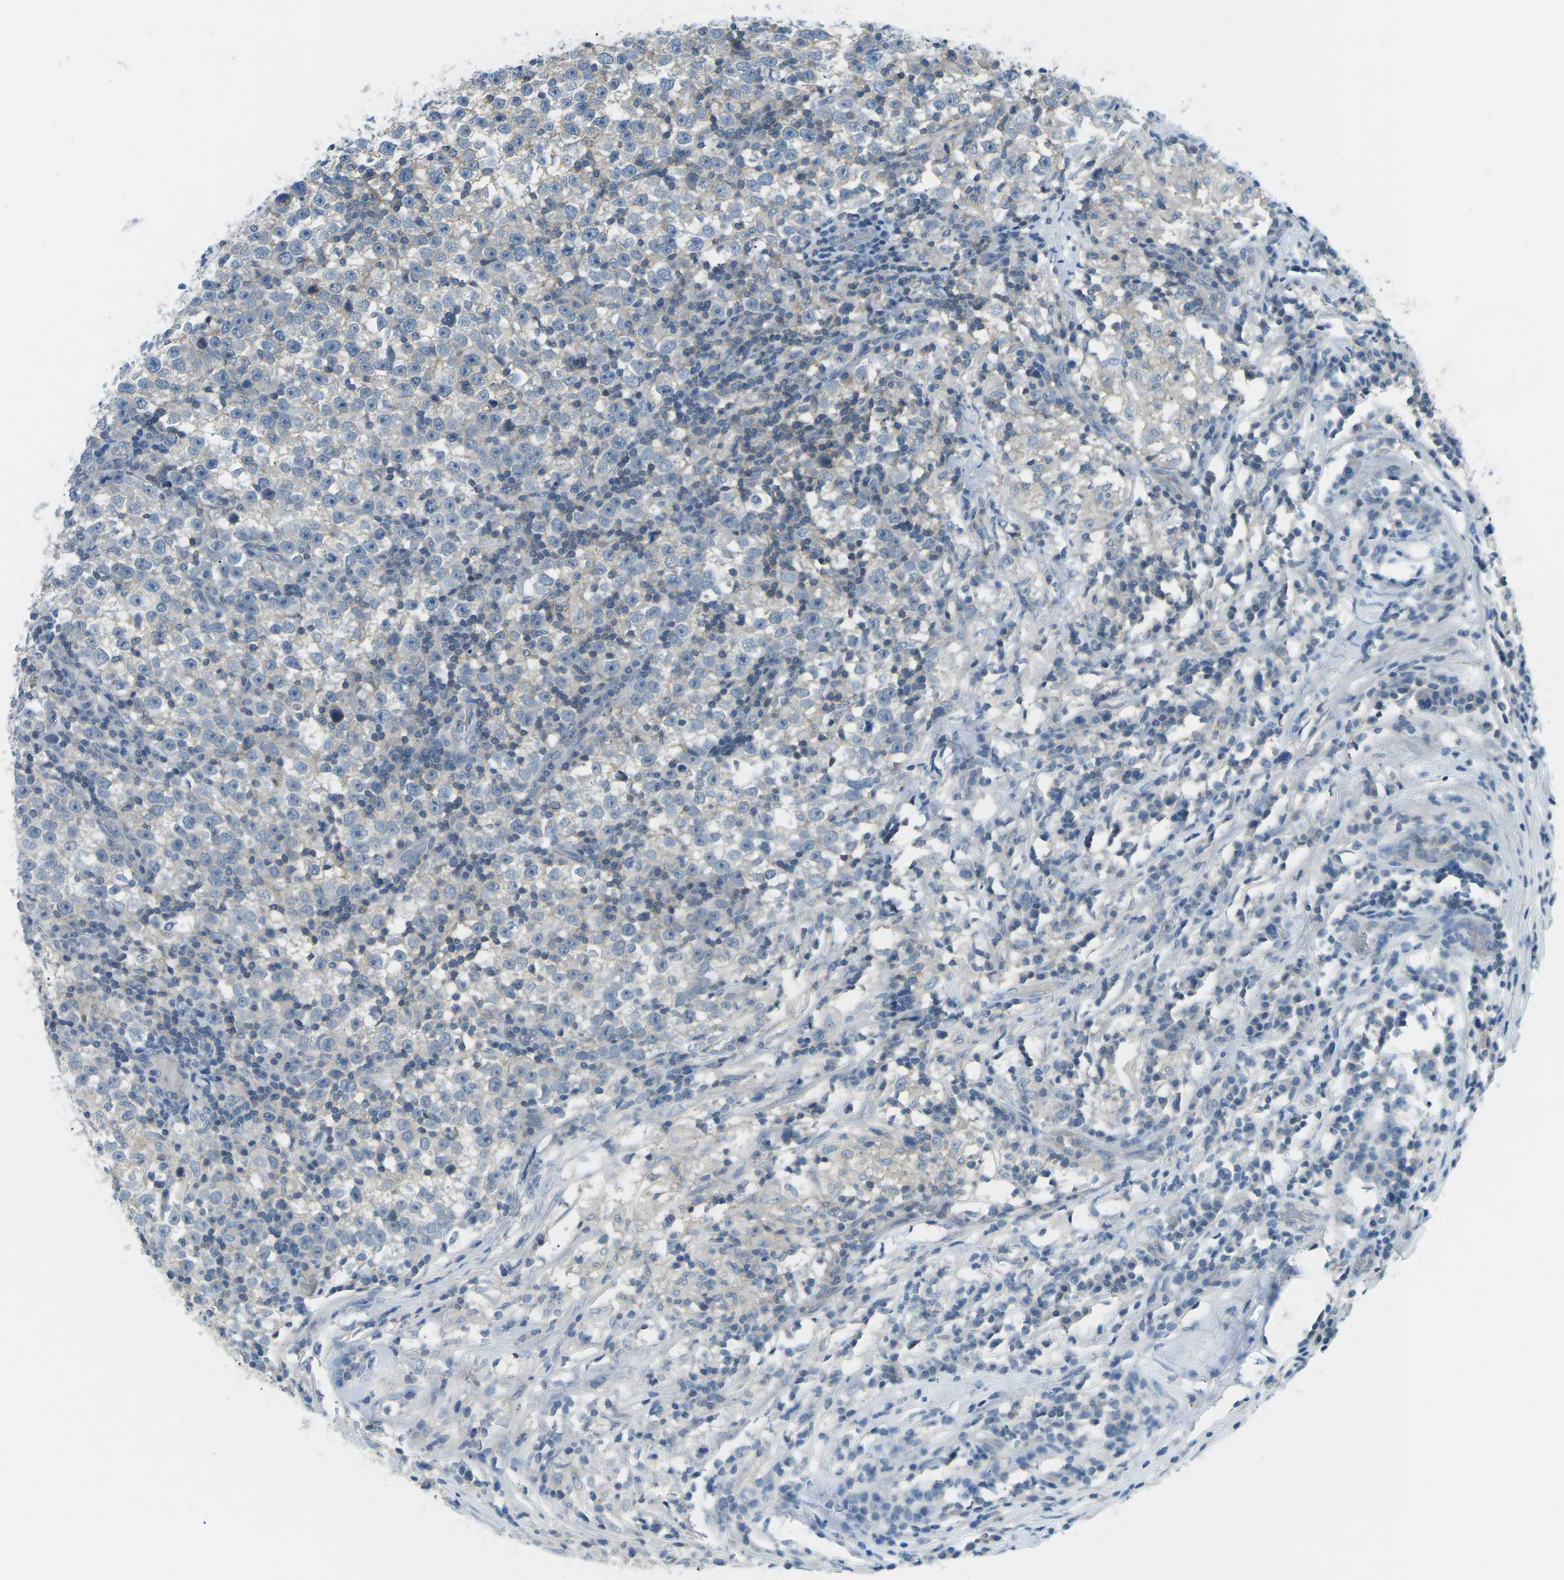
{"staining": {"intensity": "negative", "quantity": "none", "location": "none"}, "tissue": "testis cancer", "cell_type": "Tumor cells", "image_type": "cancer", "snomed": [{"axis": "morphology", "description": "Seminoma, NOS"}, {"axis": "topography", "description": "Testis"}], "caption": "Immunohistochemical staining of testis cancer (seminoma) shows no significant positivity in tumor cells.", "gene": "CD47", "patient": {"sex": "male", "age": 43}}